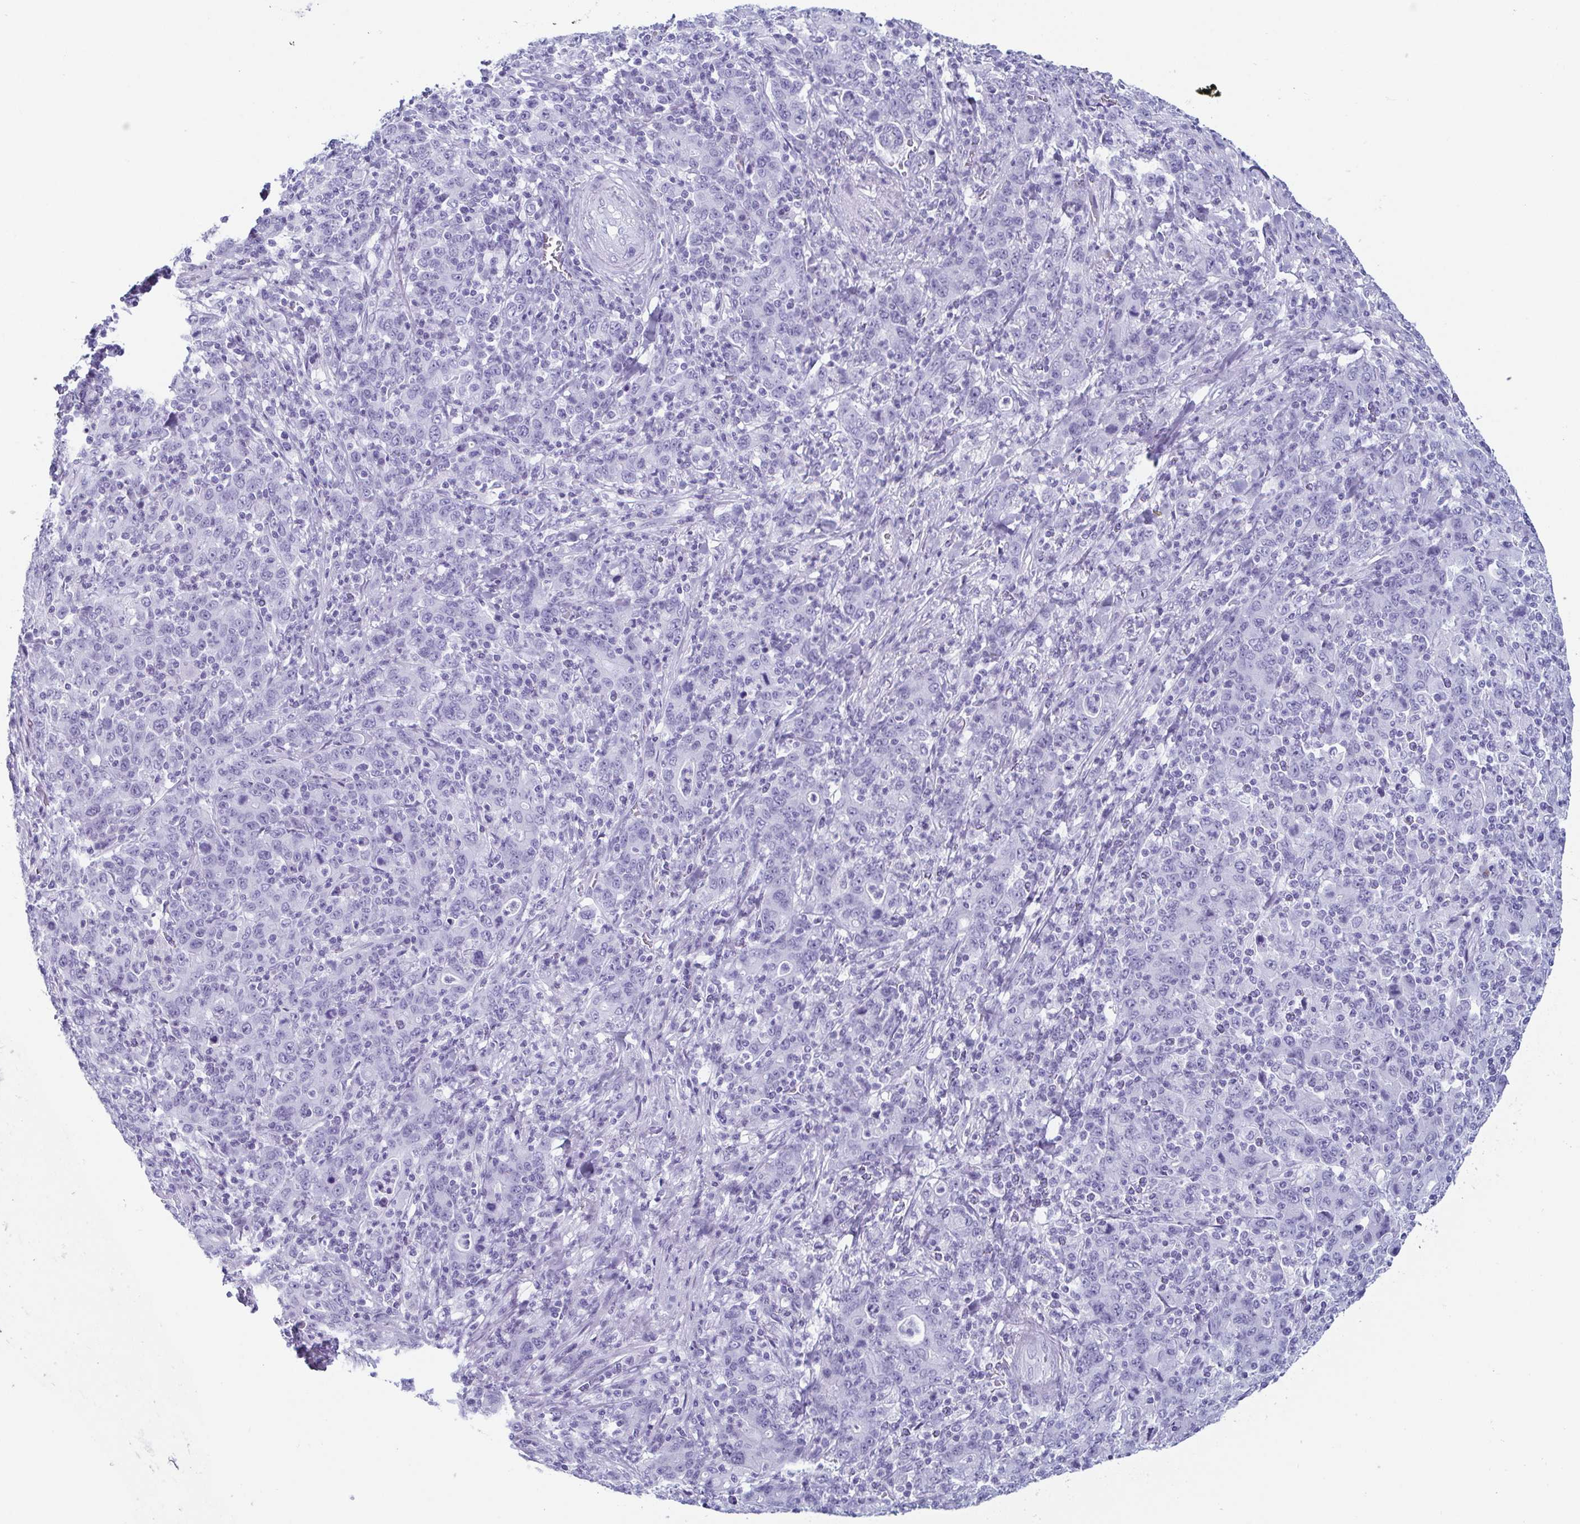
{"staining": {"intensity": "negative", "quantity": "none", "location": "none"}, "tissue": "stomach cancer", "cell_type": "Tumor cells", "image_type": "cancer", "snomed": [{"axis": "morphology", "description": "Adenocarcinoma, NOS"}, {"axis": "topography", "description": "Stomach, upper"}], "caption": "Photomicrograph shows no protein positivity in tumor cells of stomach cancer tissue. The staining is performed using DAB brown chromogen with nuclei counter-stained in using hematoxylin.", "gene": "ENKUR", "patient": {"sex": "male", "age": 69}}